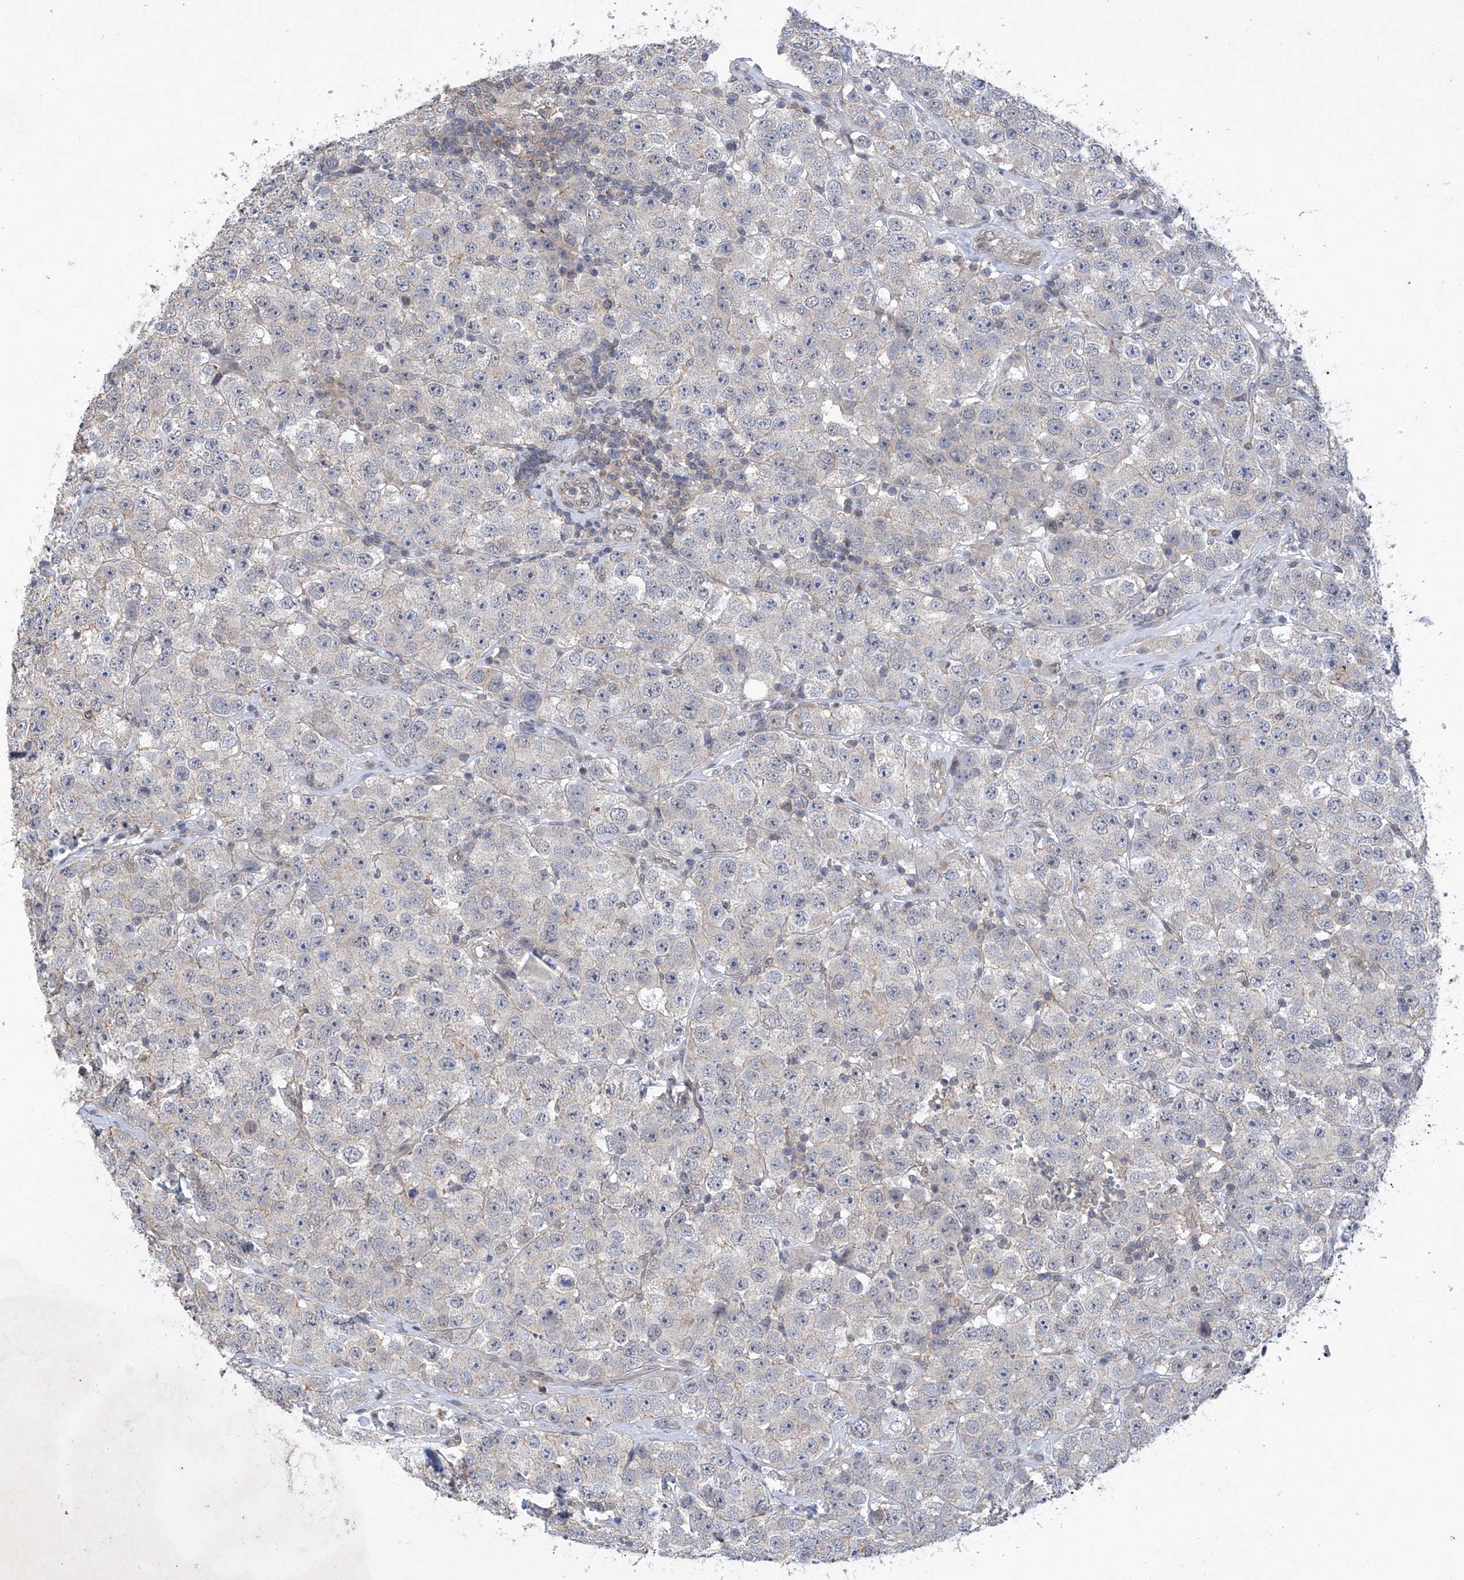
{"staining": {"intensity": "negative", "quantity": "none", "location": "none"}, "tissue": "testis cancer", "cell_type": "Tumor cells", "image_type": "cancer", "snomed": [{"axis": "morphology", "description": "Seminoma, NOS"}, {"axis": "topography", "description": "Testis"}], "caption": "Immunohistochemical staining of human seminoma (testis) displays no significant positivity in tumor cells.", "gene": "KIFC2", "patient": {"sex": "male", "age": 28}}